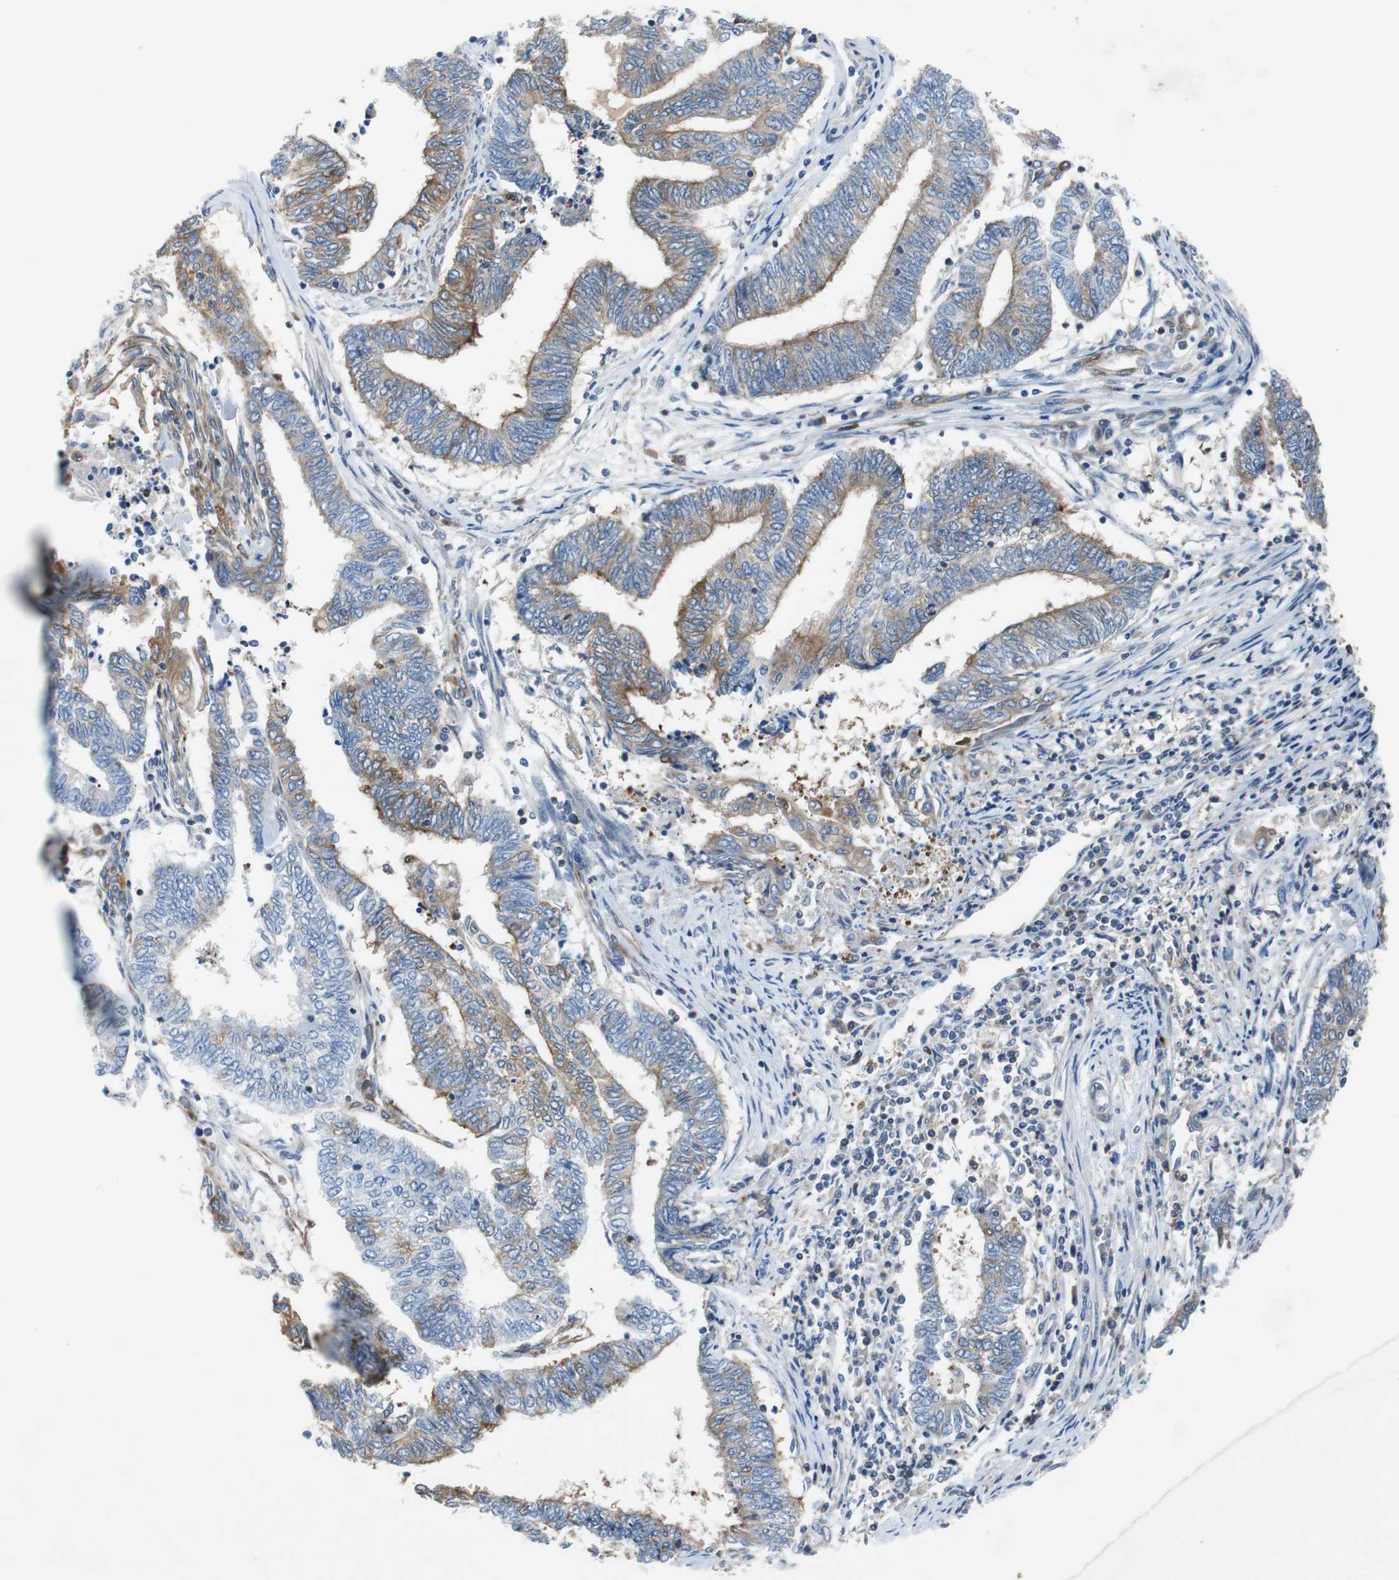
{"staining": {"intensity": "moderate", "quantity": "<25%", "location": "cytoplasmic/membranous"}, "tissue": "endometrial cancer", "cell_type": "Tumor cells", "image_type": "cancer", "snomed": [{"axis": "morphology", "description": "Adenocarcinoma, NOS"}, {"axis": "topography", "description": "Uterus"}, {"axis": "topography", "description": "Endometrium"}], "caption": "The photomicrograph displays immunohistochemical staining of adenocarcinoma (endometrial). There is moderate cytoplasmic/membranous expression is seen in approximately <25% of tumor cells.", "gene": "GYS1", "patient": {"sex": "female", "age": 70}}